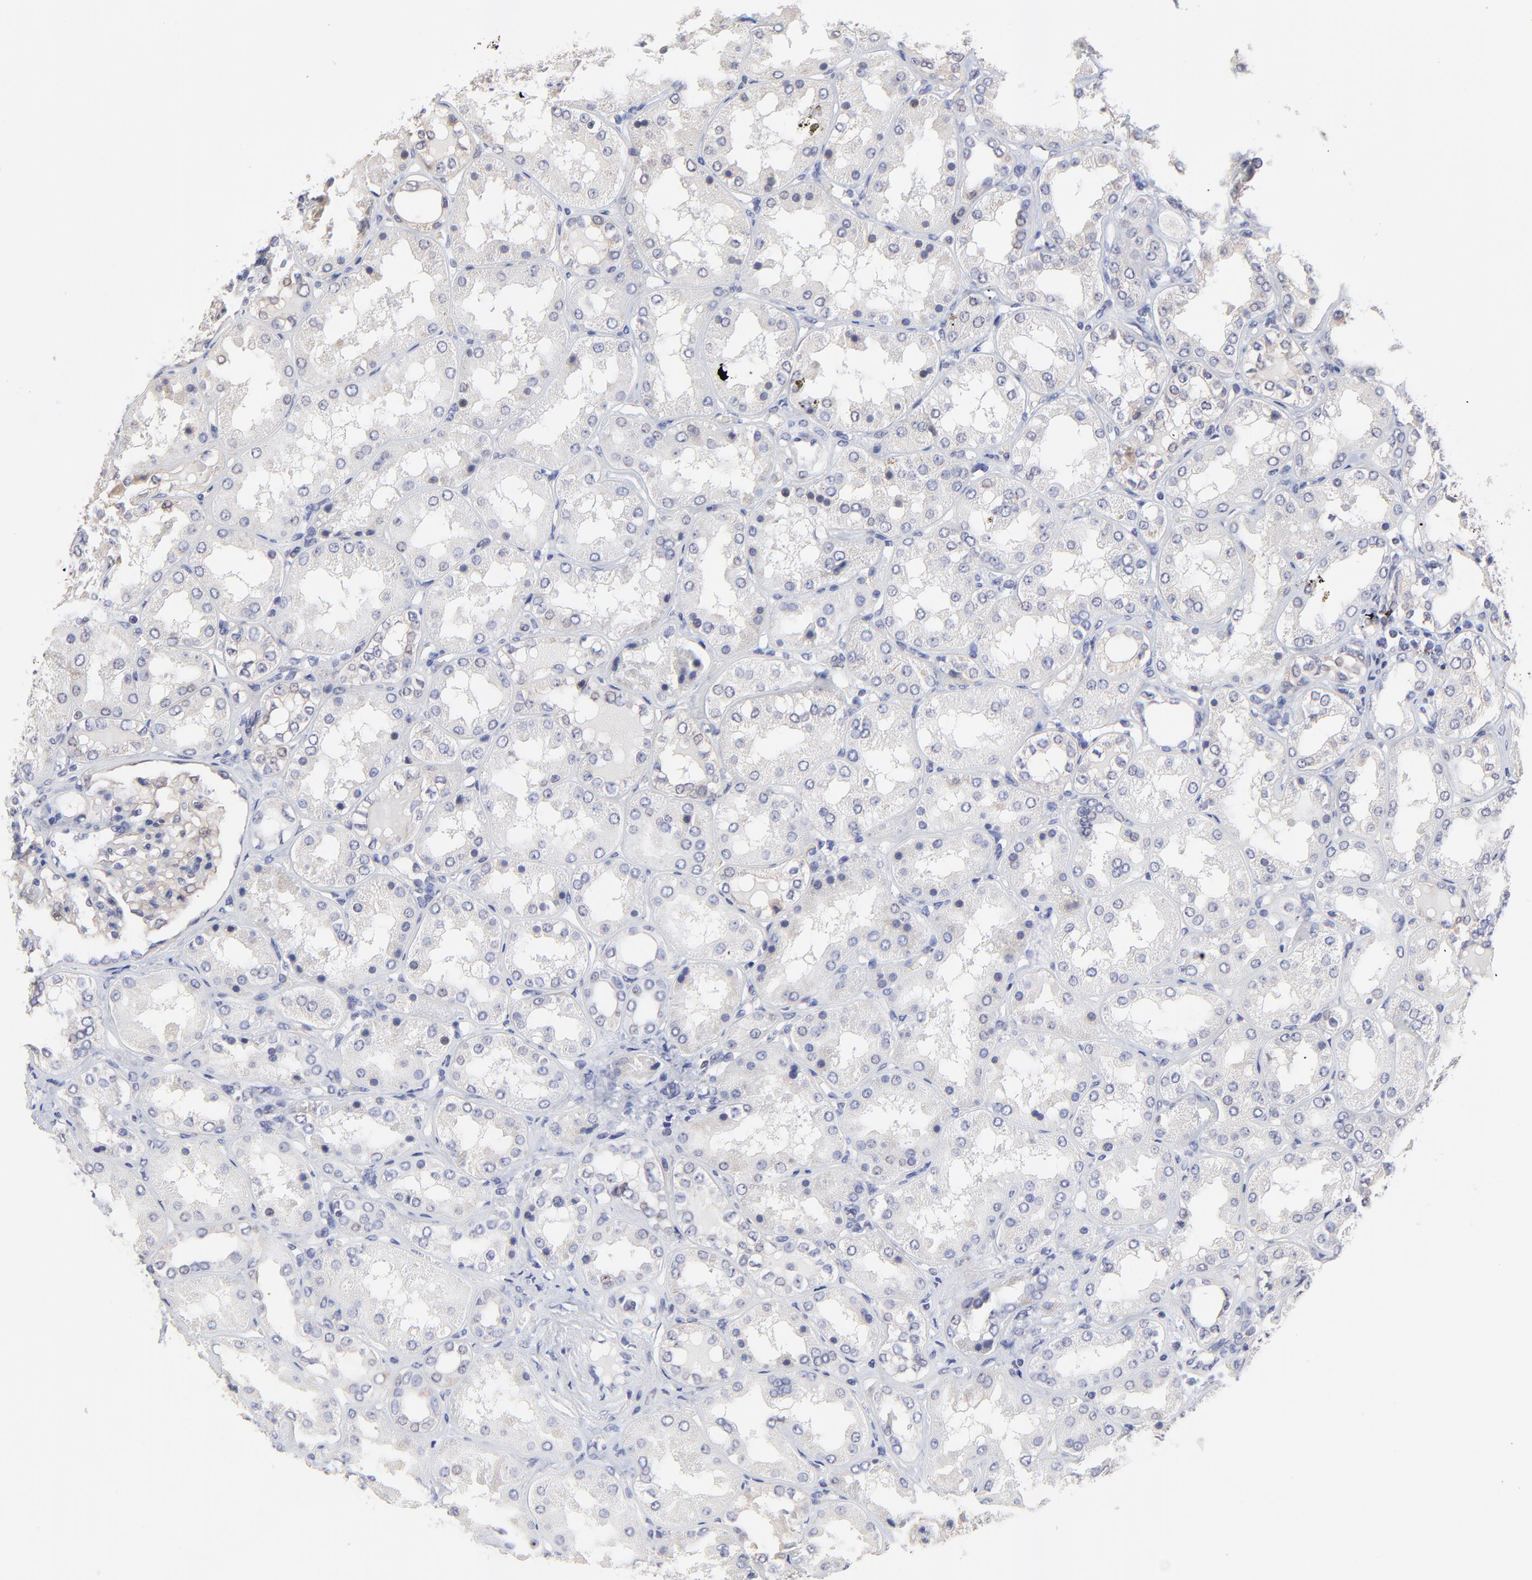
{"staining": {"intensity": "negative", "quantity": "none", "location": "none"}, "tissue": "kidney", "cell_type": "Cells in glomeruli", "image_type": "normal", "snomed": [{"axis": "morphology", "description": "Normal tissue, NOS"}, {"axis": "topography", "description": "Kidney"}], "caption": "Immunohistochemistry (IHC) micrograph of unremarkable kidney stained for a protein (brown), which reveals no staining in cells in glomeruli.", "gene": "FBXO8", "patient": {"sex": "female", "age": 56}}